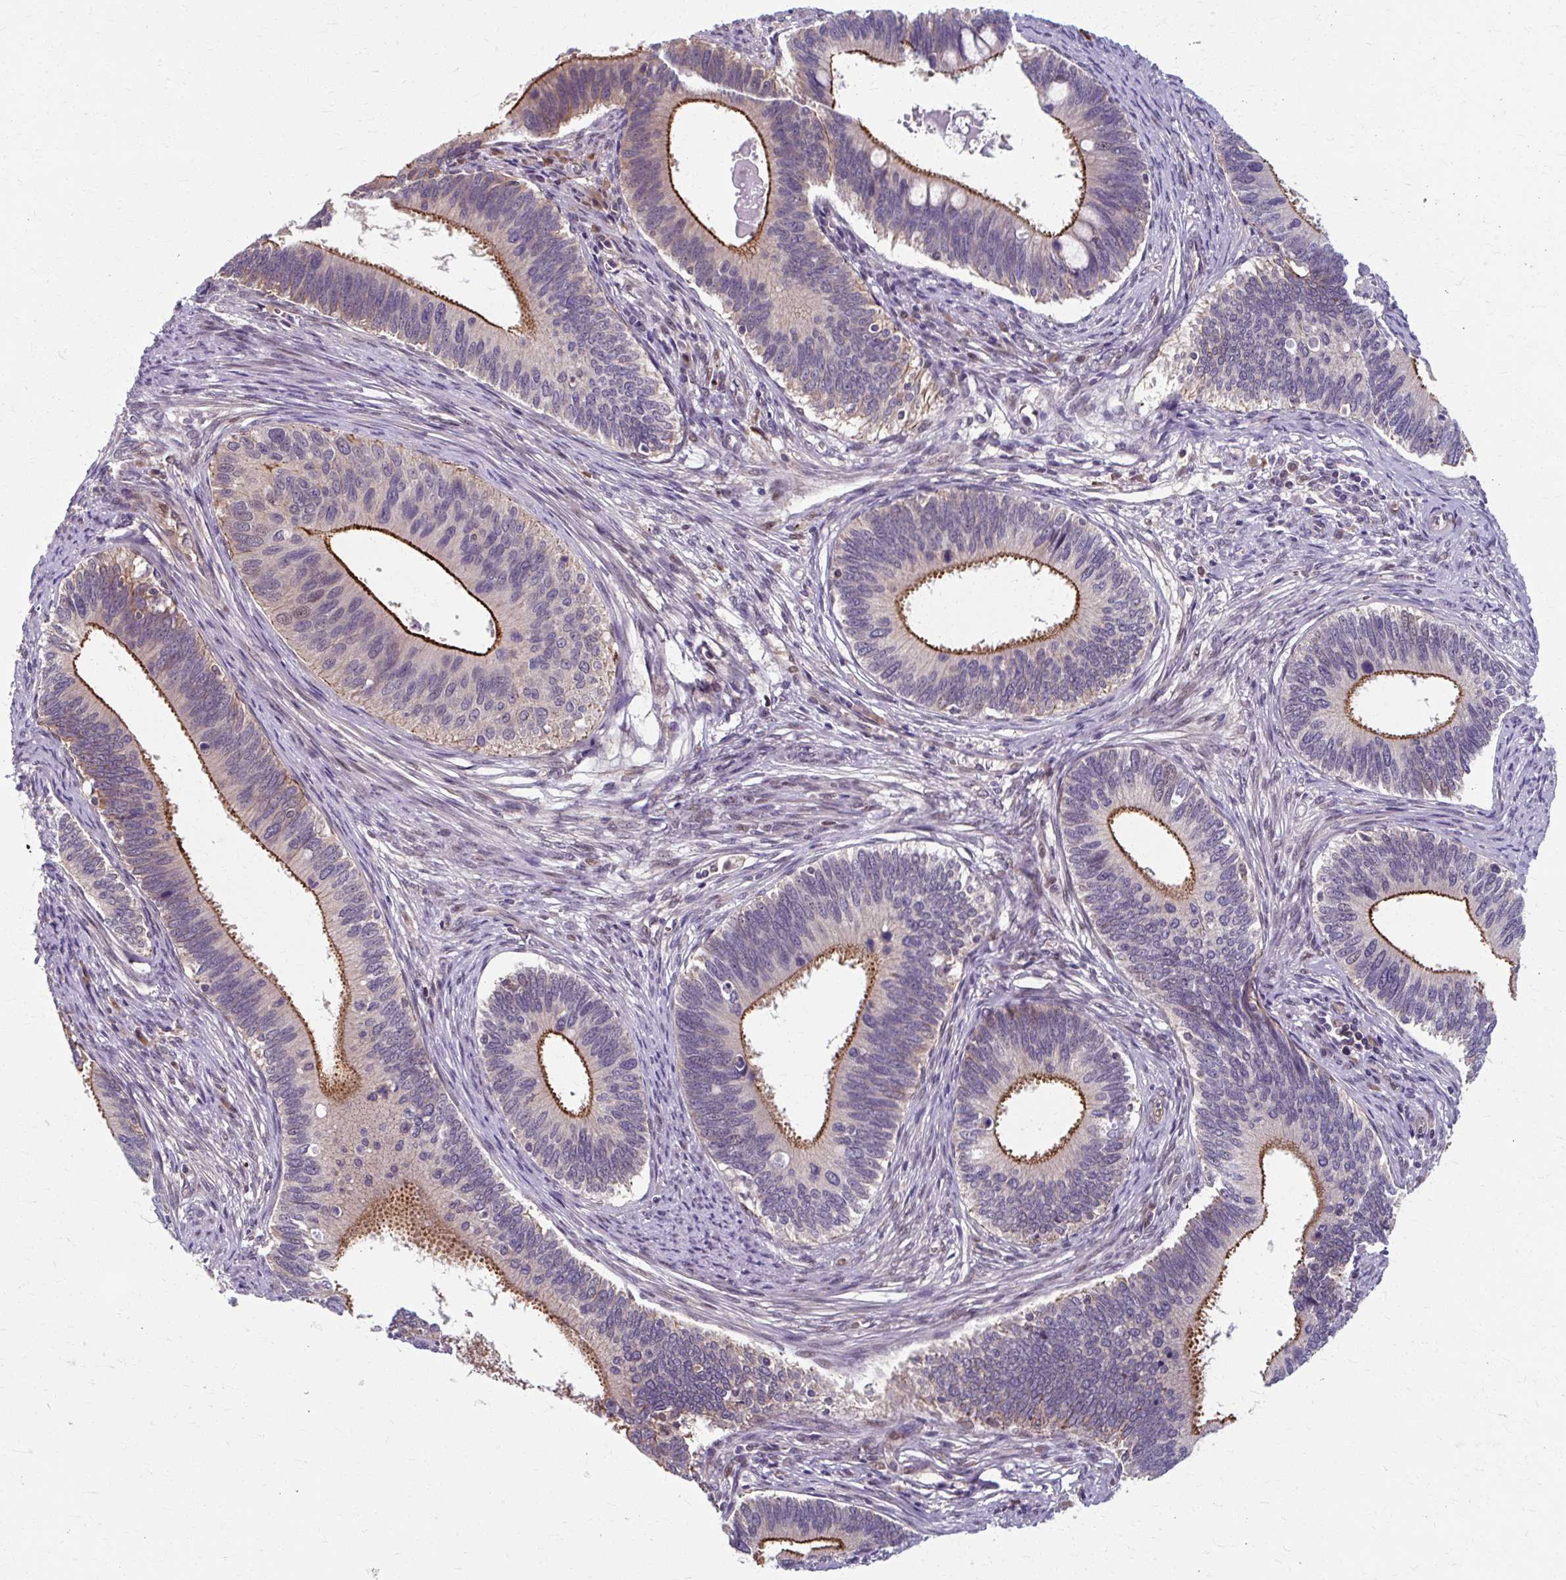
{"staining": {"intensity": "moderate", "quantity": "25%-75%", "location": "cytoplasmic/membranous"}, "tissue": "cervical cancer", "cell_type": "Tumor cells", "image_type": "cancer", "snomed": [{"axis": "morphology", "description": "Adenocarcinoma, NOS"}, {"axis": "topography", "description": "Cervix"}], "caption": "A medium amount of moderate cytoplasmic/membranous staining is seen in approximately 25%-75% of tumor cells in cervical cancer (adenocarcinoma) tissue. (Stains: DAB in brown, nuclei in blue, Microscopy: brightfield microscopy at high magnification).", "gene": "ZNF555", "patient": {"sex": "female", "age": 42}}